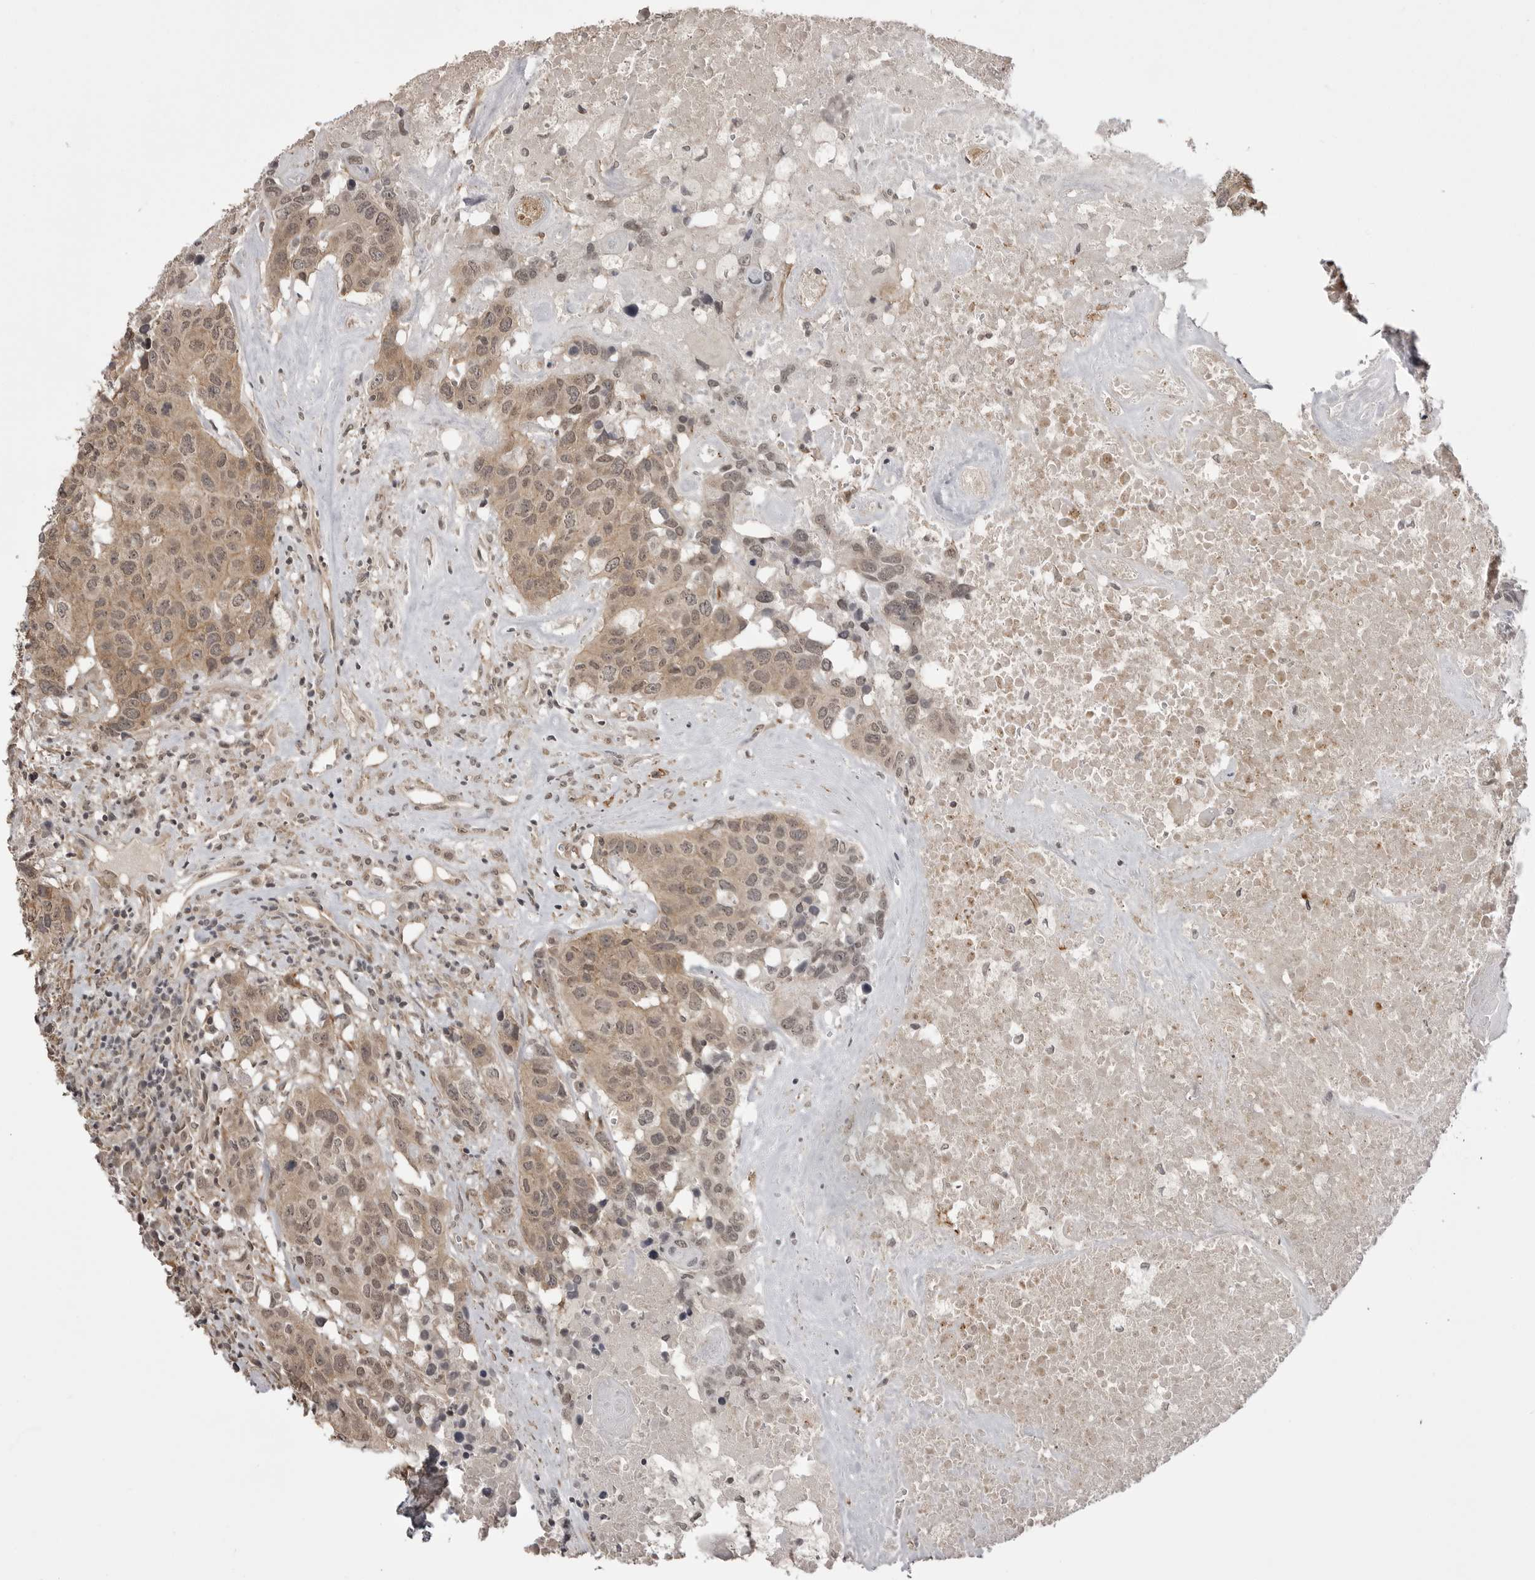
{"staining": {"intensity": "moderate", "quantity": ">75%", "location": "cytoplasmic/membranous,nuclear"}, "tissue": "head and neck cancer", "cell_type": "Tumor cells", "image_type": "cancer", "snomed": [{"axis": "morphology", "description": "Squamous cell carcinoma, NOS"}, {"axis": "topography", "description": "Head-Neck"}], "caption": "The histopathology image displays a brown stain indicating the presence of a protein in the cytoplasmic/membranous and nuclear of tumor cells in head and neck squamous cell carcinoma. (Brightfield microscopy of DAB IHC at high magnification).", "gene": "SORBS1", "patient": {"sex": "male", "age": 66}}